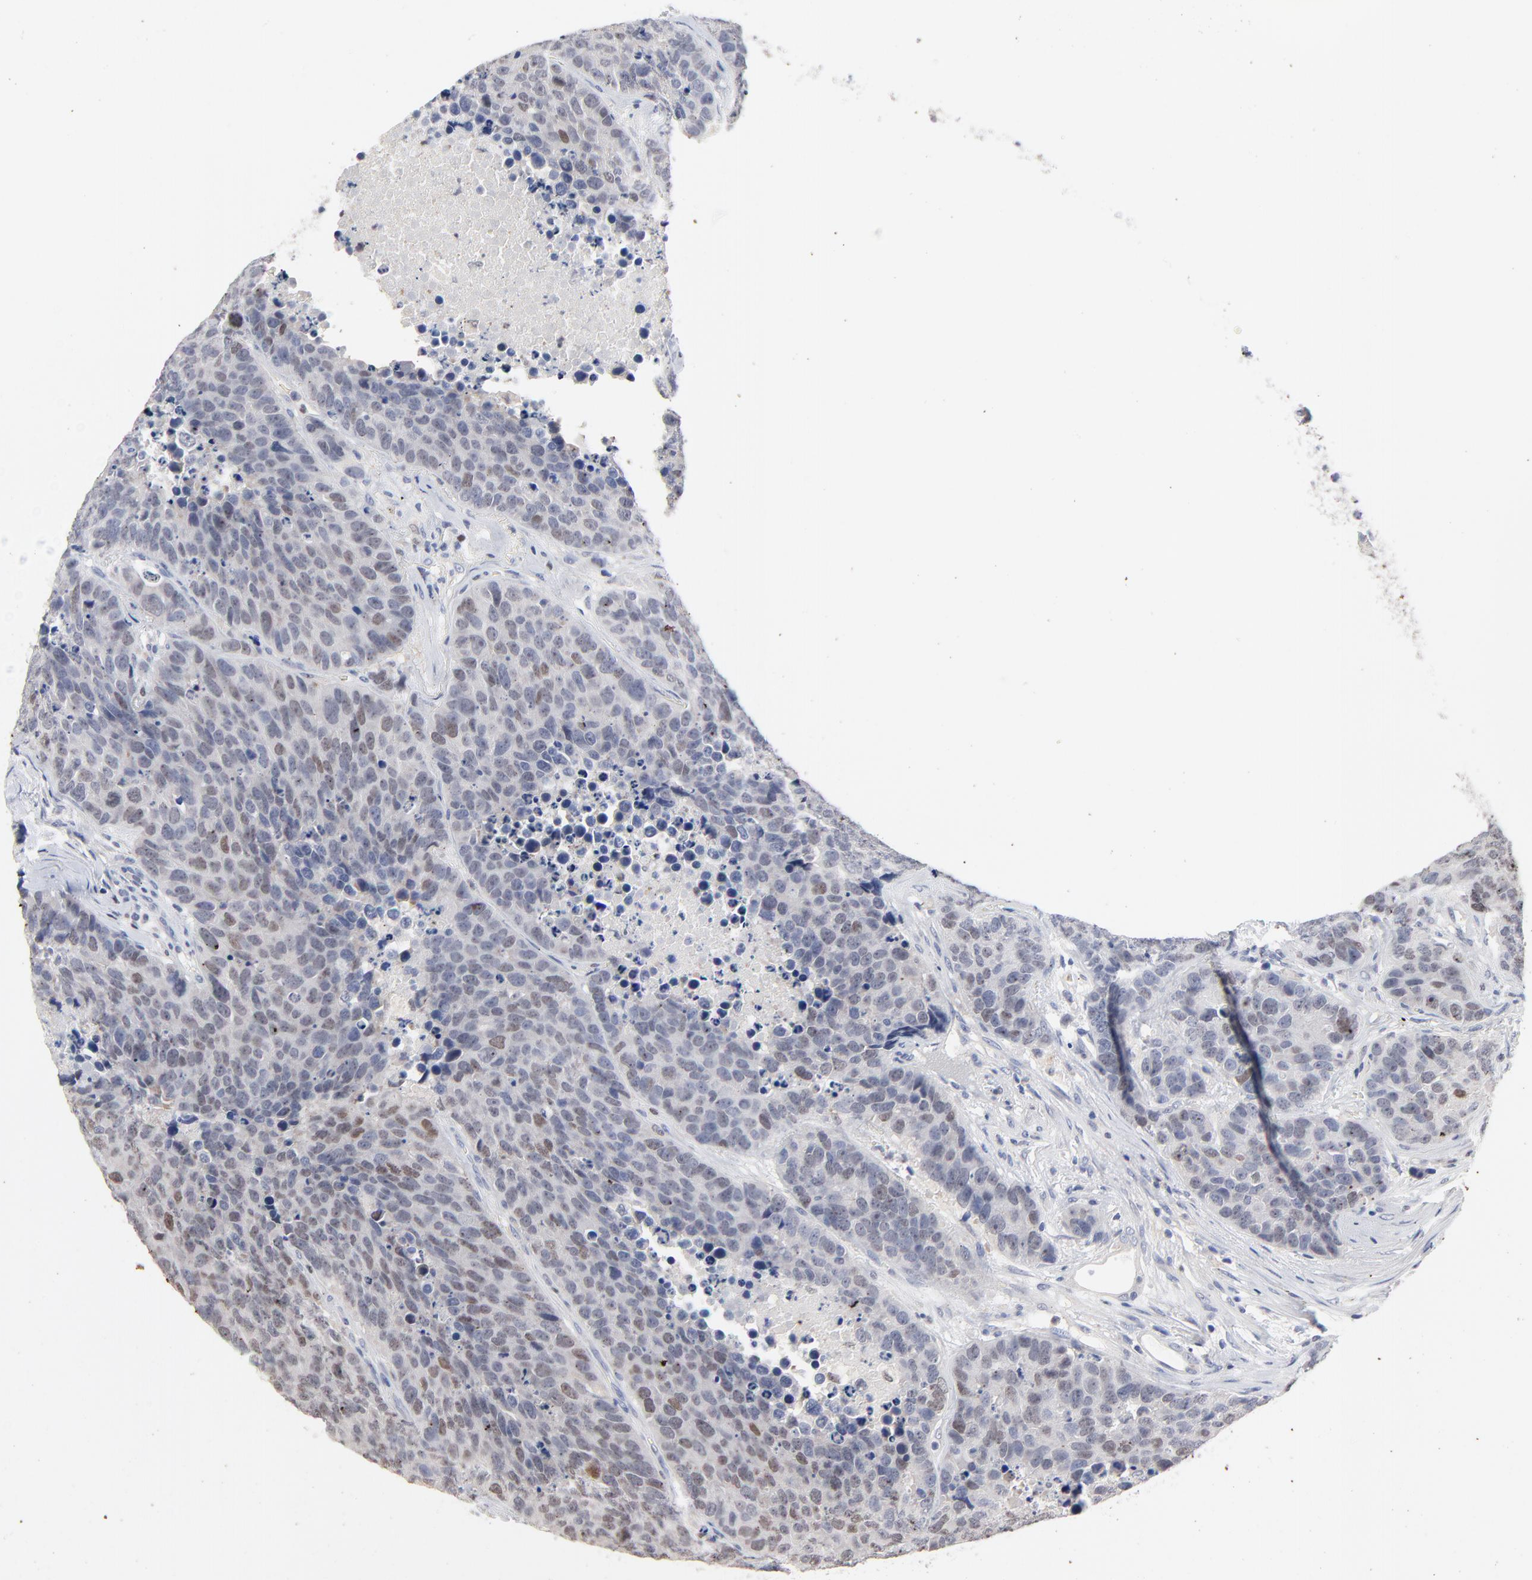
{"staining": {"intensity": "moderate", "quantity": "25%-75%", "location": "nuclear"}, "tissue": "carcinoid", "cell_type": "Tumor cells", "image_type": "cancer", "snomed": [{"axis": "morphology", "description": "Carcinoid, malignant, NOS"}, {"axis": "topography", "description": "Lung"}], "caption": "Brown immunohistochemical staining in human carcinoid demonstrates moderate nuclear positivity in about 25%-75% of tumor cells. The protein of interest is stained brown, and the nuclei are stained in blue (DAB (3,3'-diaminobenzidine) IHC with brightfield microscopy, high magnification).", "gene": "AADAC", "patient": {"sex": "male", "age": 60}}